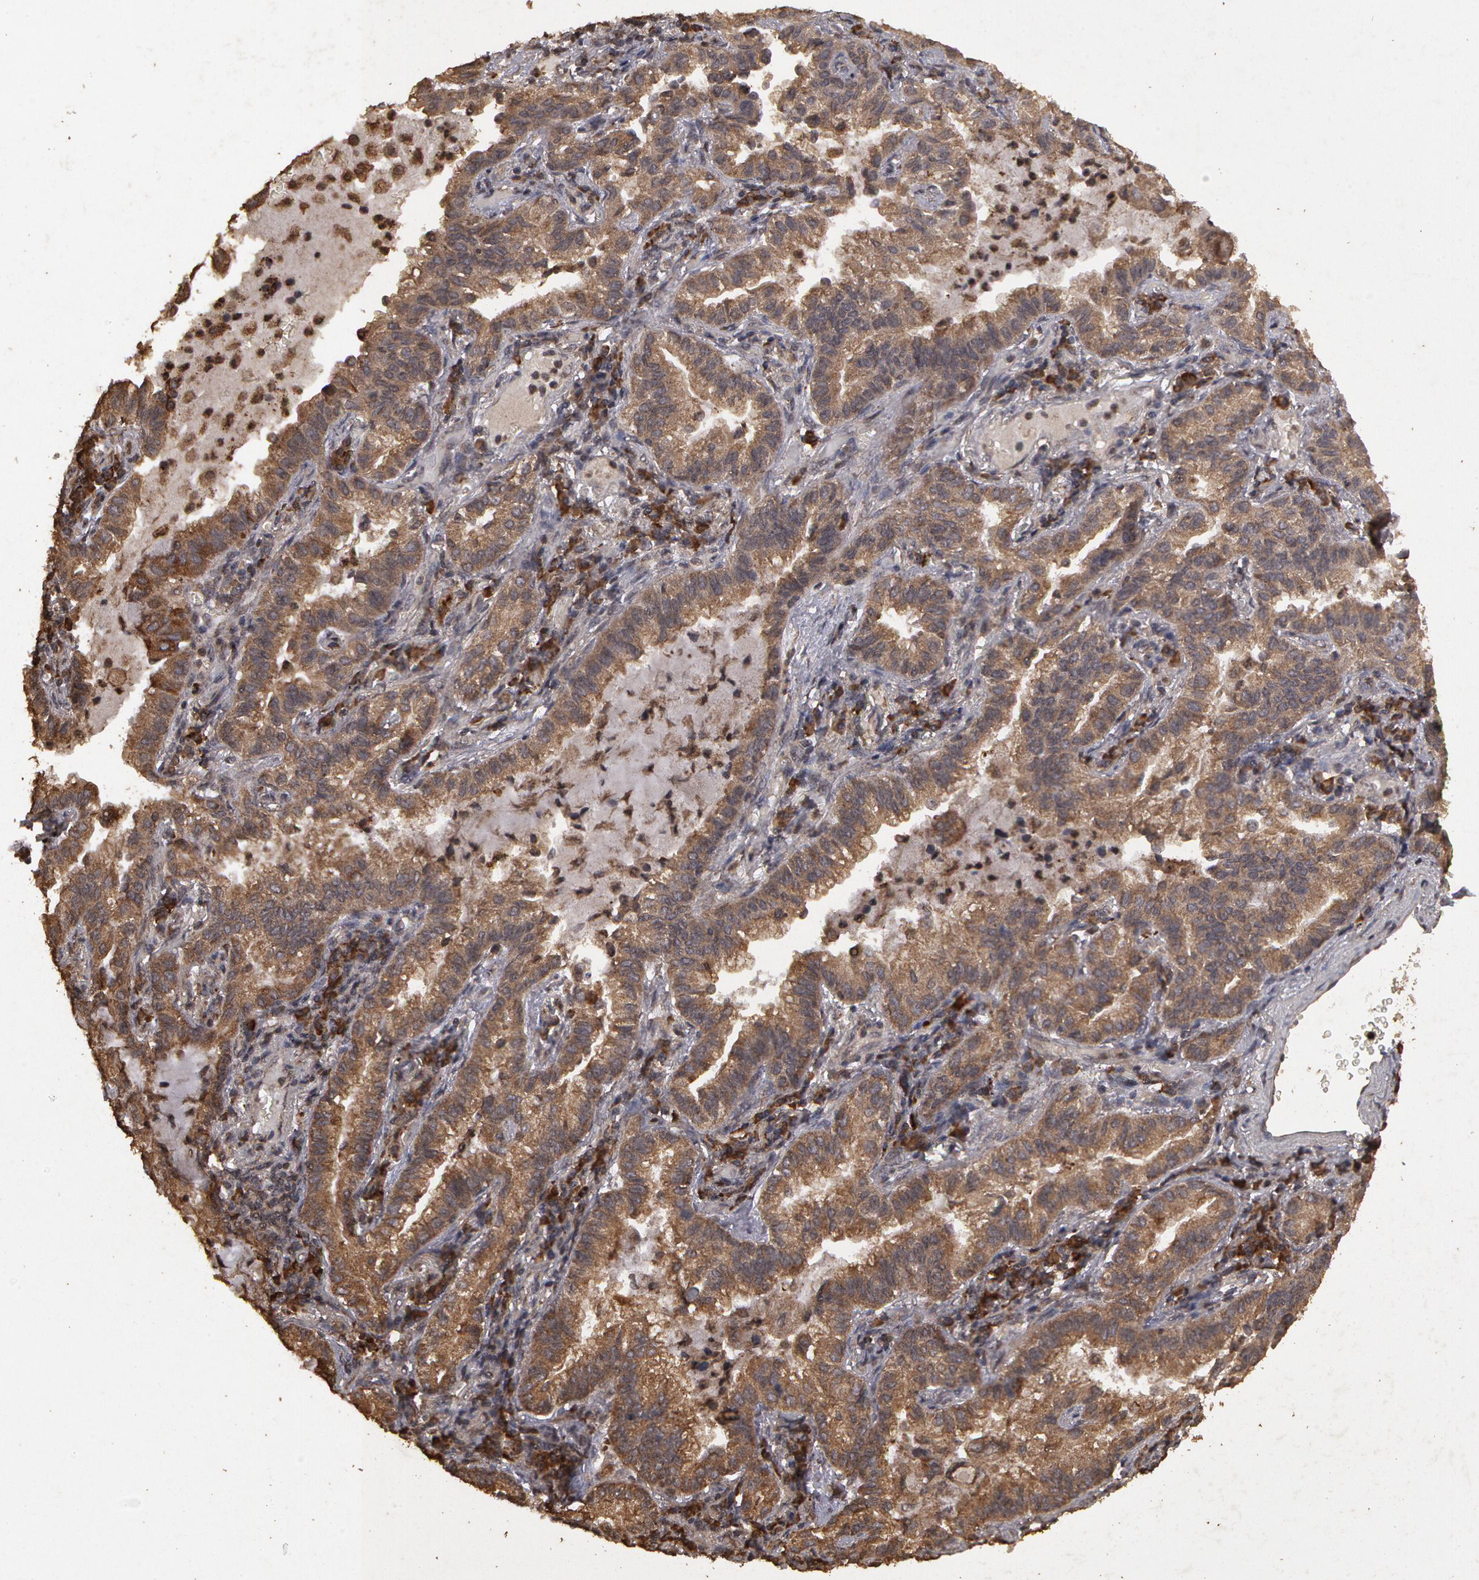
{"staining": {"intensity": "weak", "quantity": ">75%", "location": "cytoplasmic/membranous"}, "tissue": "lung cancer", "cell_type": "Tumor cells", "image_type": "cancer", "snomed": [{"axis": "morphology", "description": "Adenocarcinoma, NOS"}, {"axis": "topography", "description": "Lung"}], "caption": "Weak cytoplasmic/membranous expression is identified in approximately >75% of tumor cells in lung adenocarcinoma.", "gene": "CALR", "patient": {"sex": "female", "age": 50}}